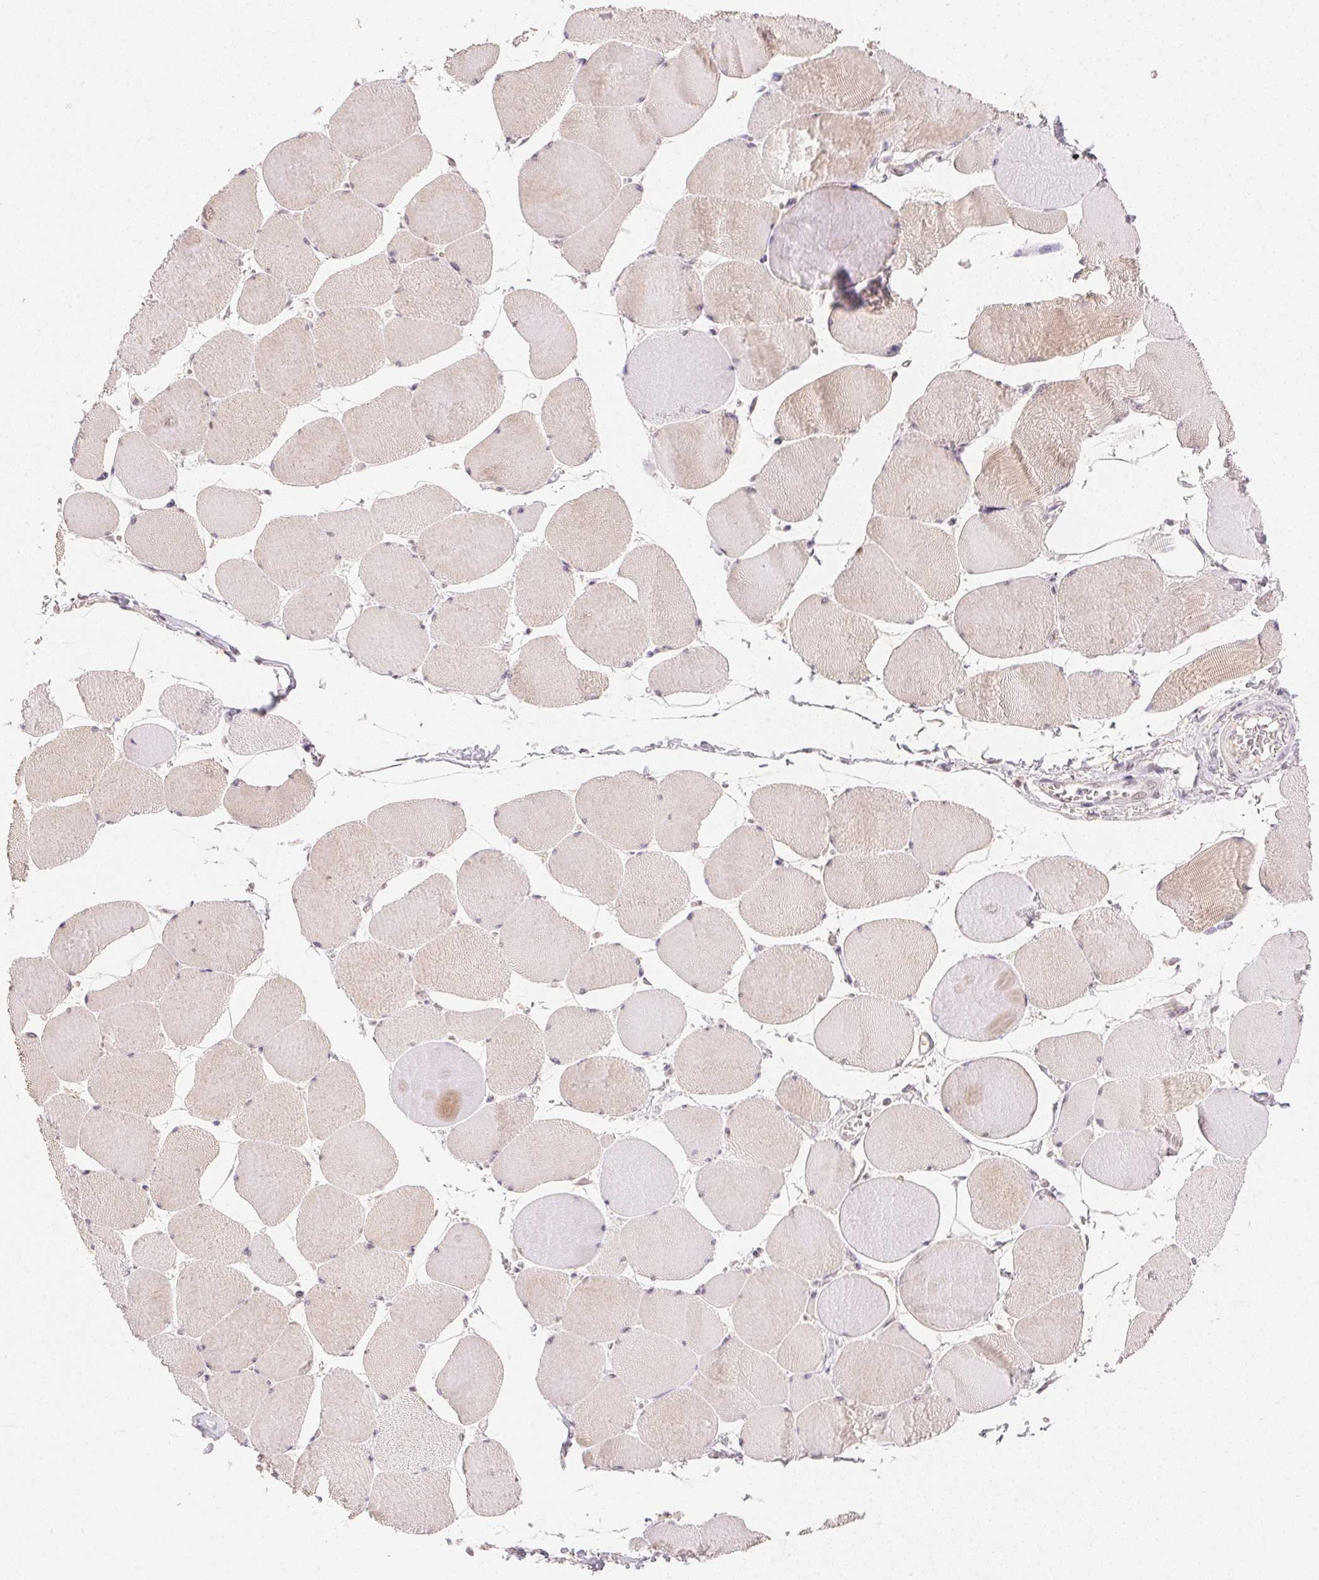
{"staining": {"intensity": "weak", "quantity": "<25%", "location": "cytoplasmic/membranous"}, "tissue": "skeletal muscle", "cell_type": "Myocytes", "image_type": "normal", "snomed": [{"axis": "morphology", "description": "Normal tissue, NOS"}, {"axis": "topography", "description": "Skeletal muscle"}], "caption": "The histopathology image demonstrates no significant staining in myocytes of skeletal muscle.", "gene": "FNDC4", "patient": {"sex": "female", "age": 75}}